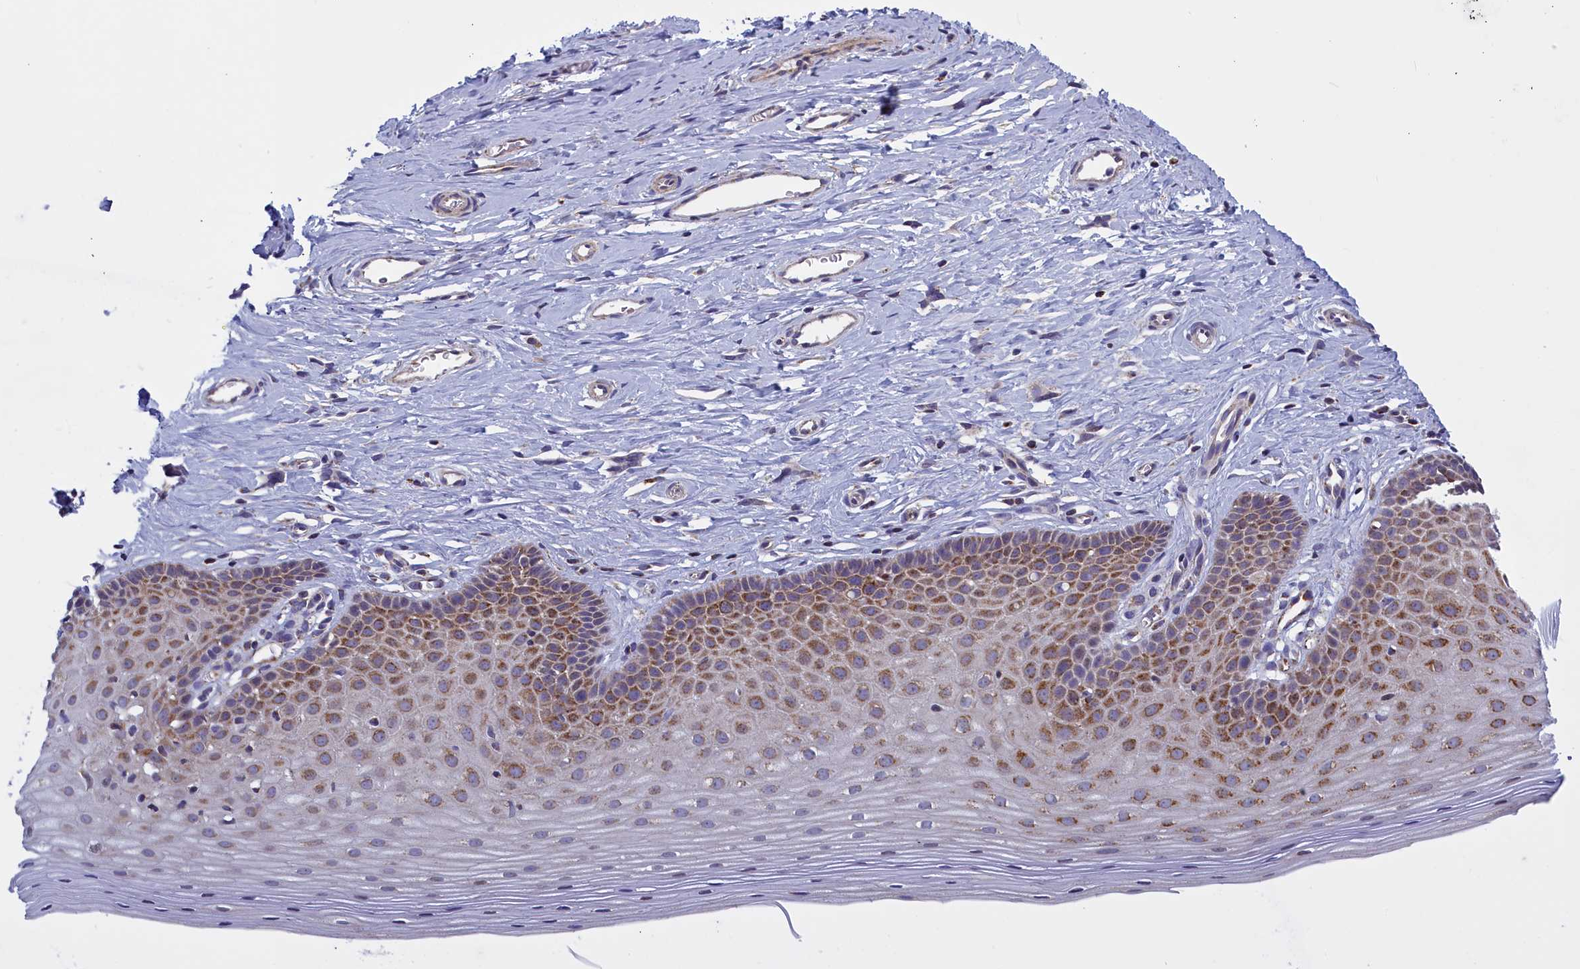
{"staining": {"intensity": "moderate", "quantity": "<25%", "location": "cytoplasmic/membranous"}, "tissue": "cervix", "cell_type": "Glandular cells", "image_type": "normal", "snomed": [{"axis": "morphology", "description": "Normal tissue, NOS"}, {"axis": "topography", "description": "Cervix"}], "caption": "An immunohistochemistry histopathology image of normal tissue is shown. Protein staining in brown shows moderate cytoplasmic/membranous positivity in cervix within glandular cells.", "gene": "IFT122", "patient": {"sex": "female", "age": 36}}